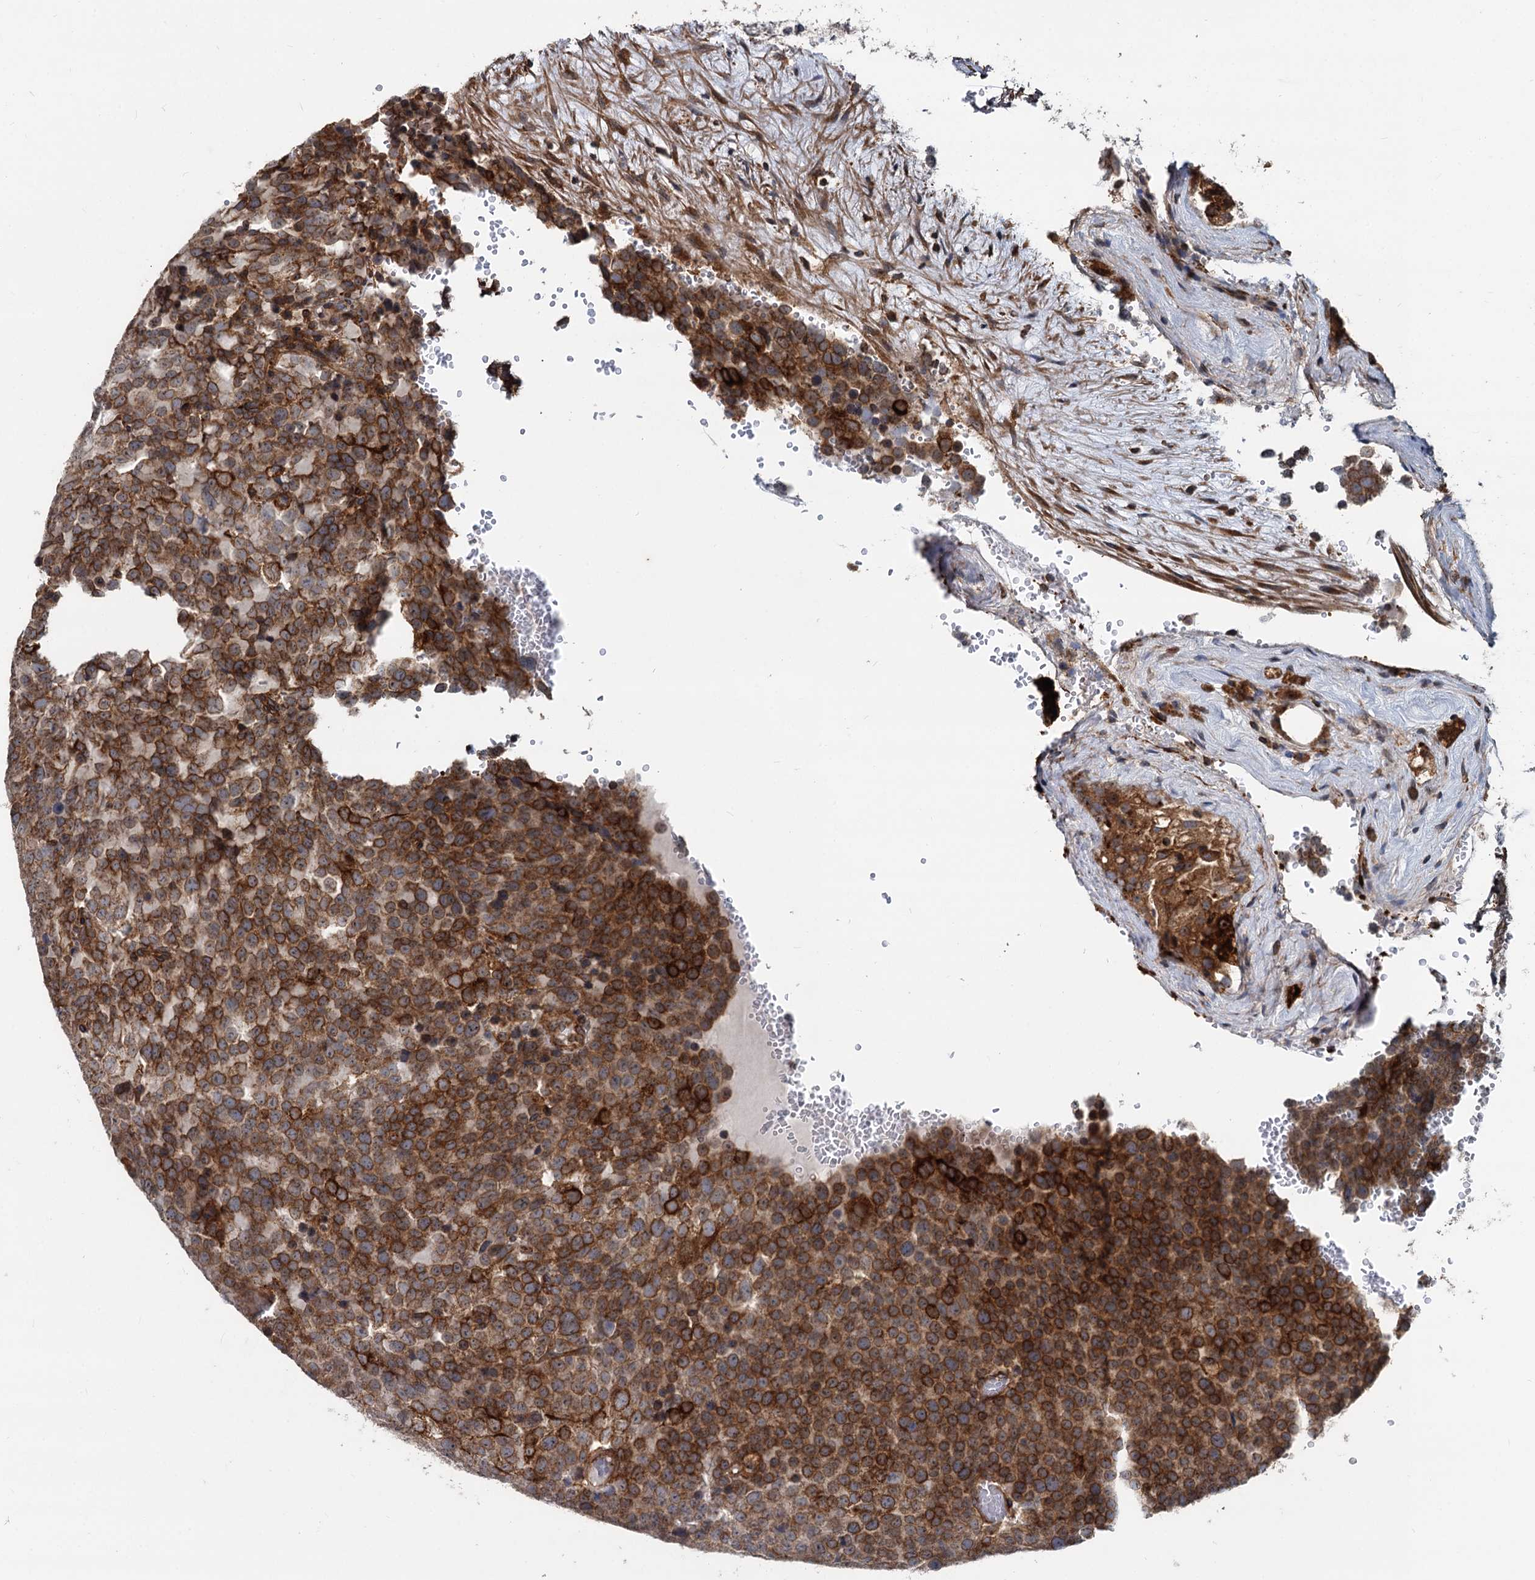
{"staining": {"intensity": "strong", "quantity": ">75%", "location": "cytoplasmic/membranous"}, "tissue": "testis cancer", "cell_type": "Tumor cells", "image_type": "cancer", "snomed": [{"axis": "morphology", "description": "Seminoma, NOS"}, {"axis": "topography", "description": "Testis"}], "caption": "Testis seminoma stained with DAB (3,3'-diaminobenzidine) immunohistochemistry (IHC) reveals high levels of strong cytoplasmic/membranous staining in about >75% of tumor cells.", "gene": "STIM1", "patient": {"sex": "male", "age": 71}}